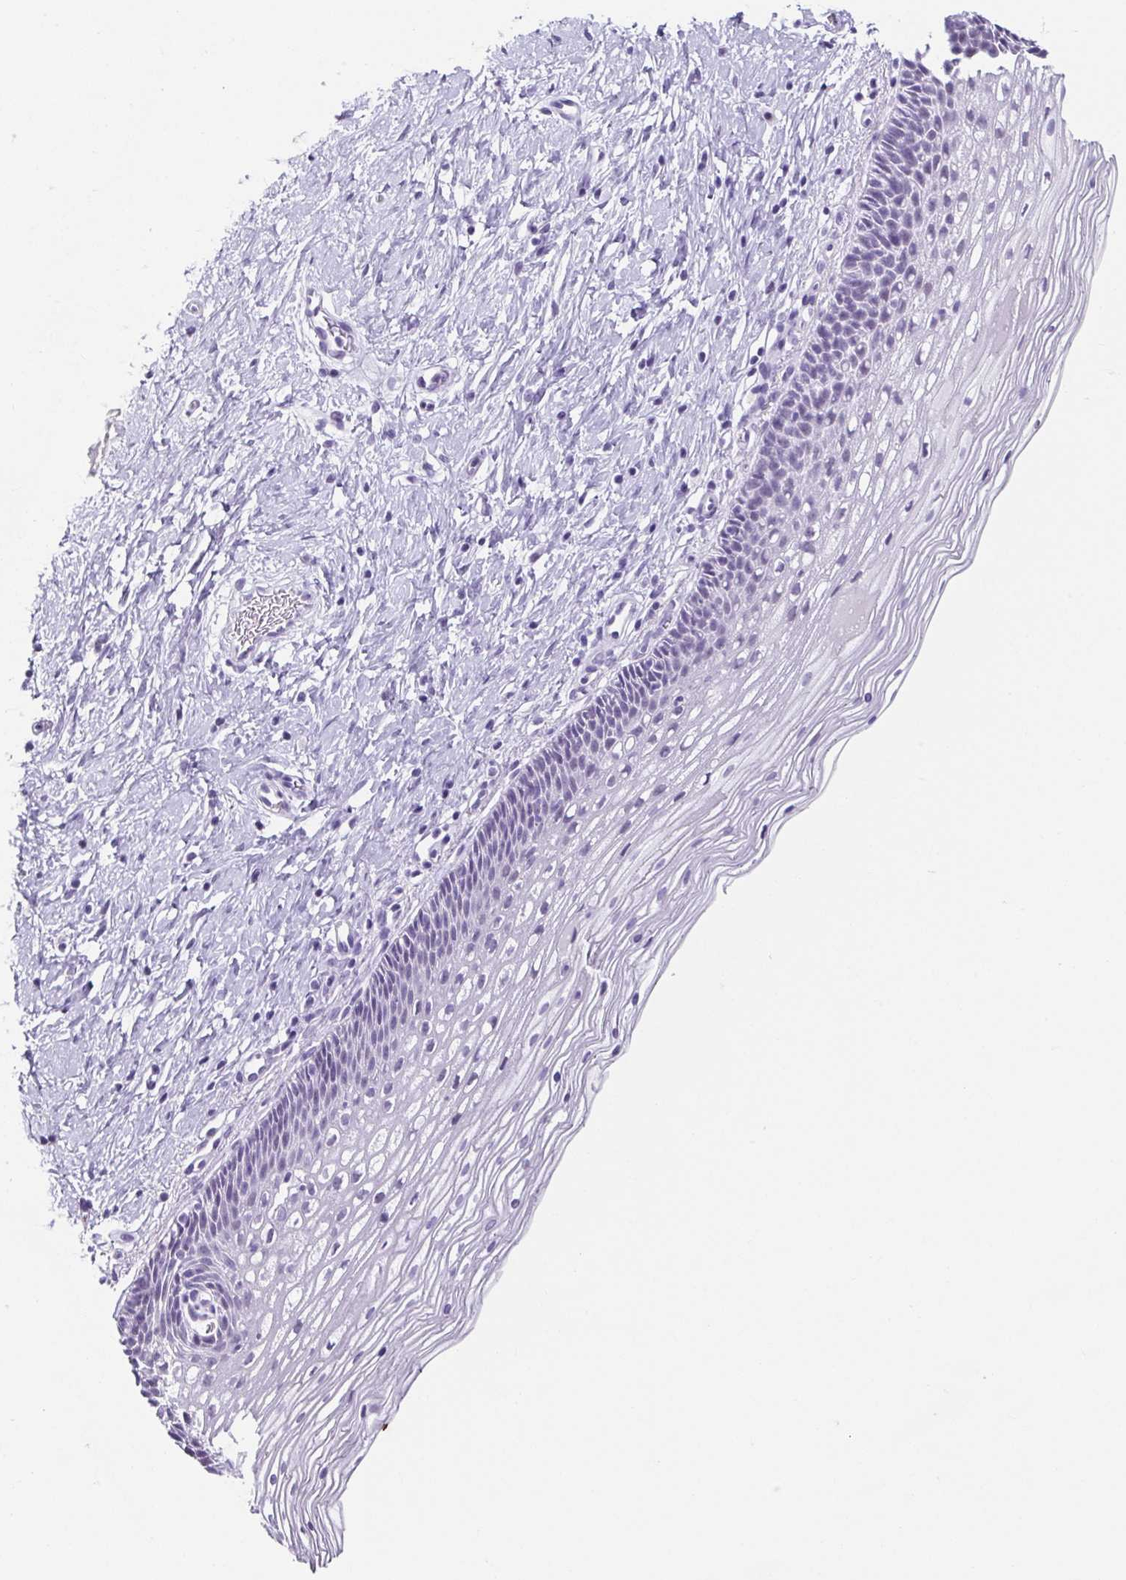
{"staining": {"intensity": "negative", "quantity": "none", "location": "none"}, "tissue": "cervix", "cell_type": "Glandular cells", "image_type": "normal", "snomed": [{"axis": "morphology", "description": "Normal tissue, NOS"}, {"axis": "topography", "description": "Cervix"}], "caption": "Cervix stained for a protein using immunohistochemistry (IHC) demonstrates no expression glandular cells.", "gene": "ESX1", "patient": {"sex": "female", "age": 34}}